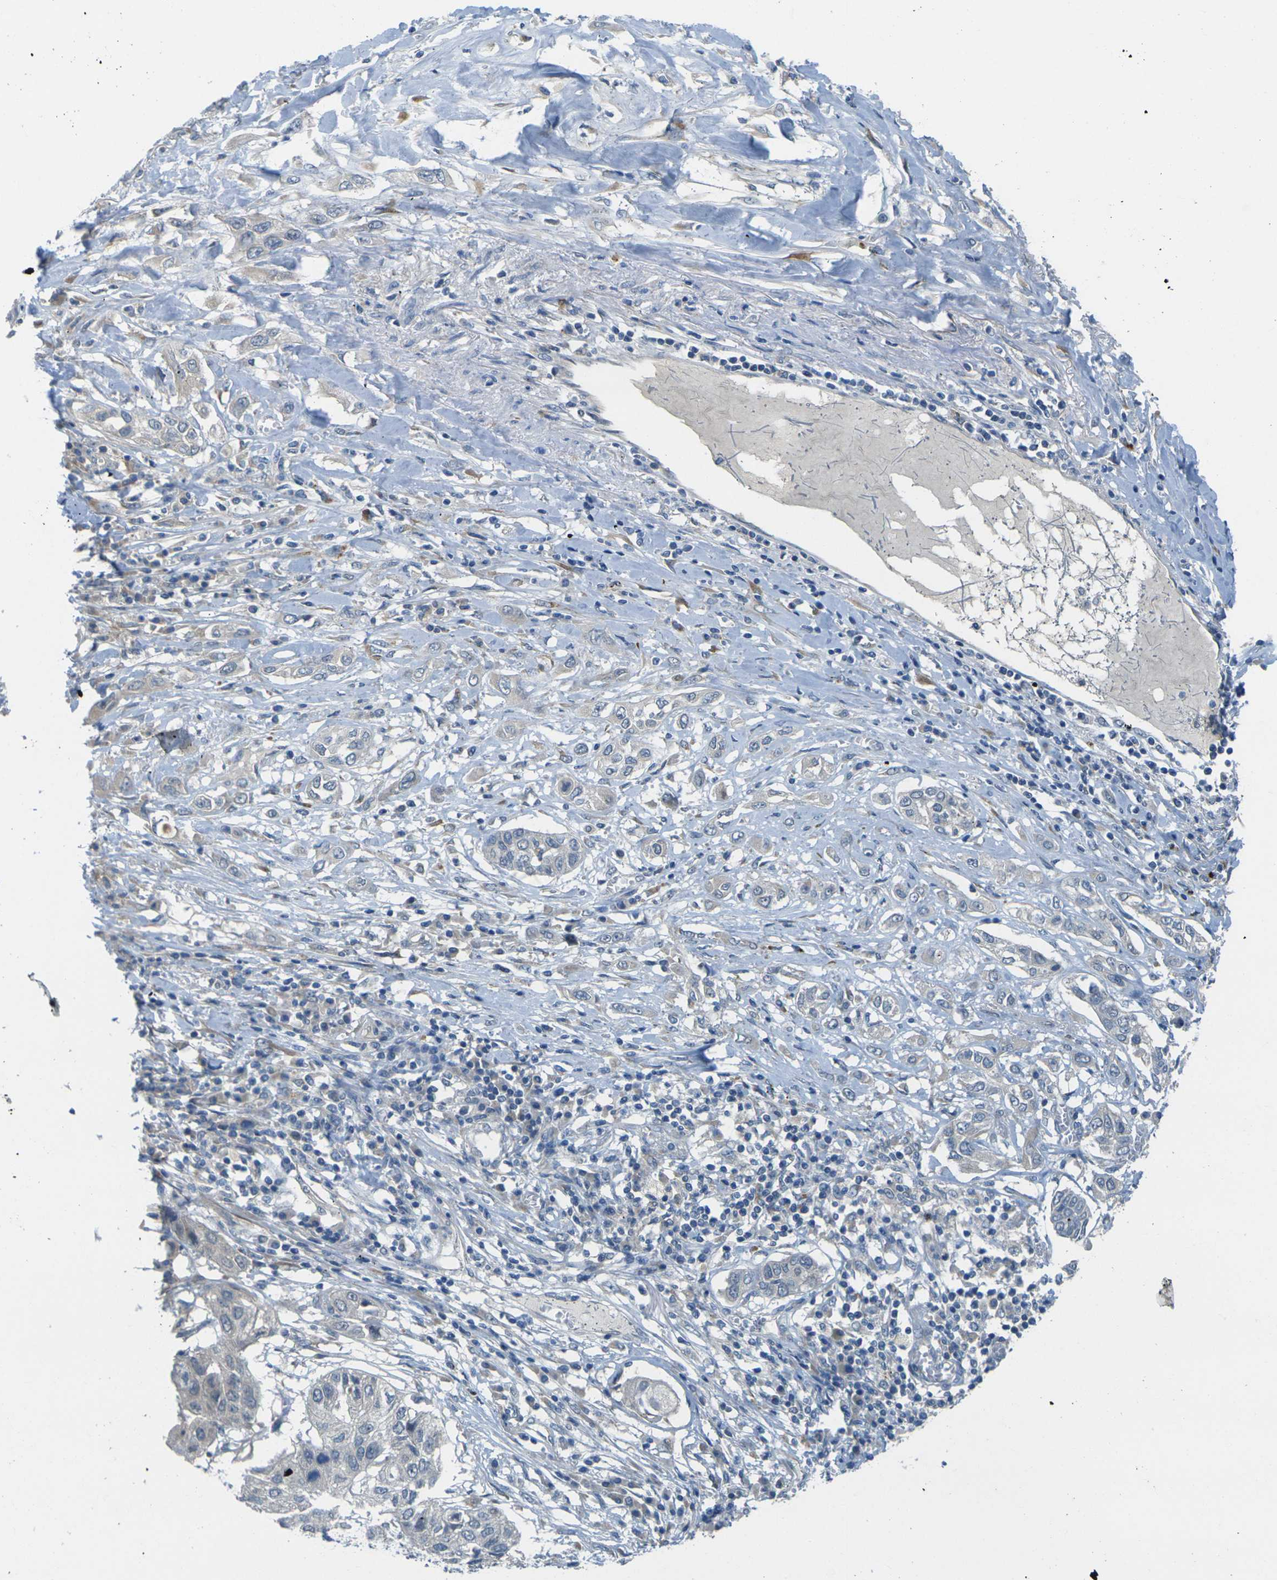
{"staining": {"intensity": "negative", "quantity": "none", "location": "none"}, "tissue": "lung cancer", "cell_type": "Tumor cells", "image_type": "cancer", "snomed": [{"axis": "morphology", "description": "Squamous cell carcinoma, NOS"}, {"axis": "topography", "description": "Lung"}], "caption": "Human squamous cell carcinoma (lung) stained for a protein using immunohistochemistry (IHC) demonstrates no expression in tumor cells.", "gene": "CYP2C8", "patient": {"sex": "male", "age": 71}}